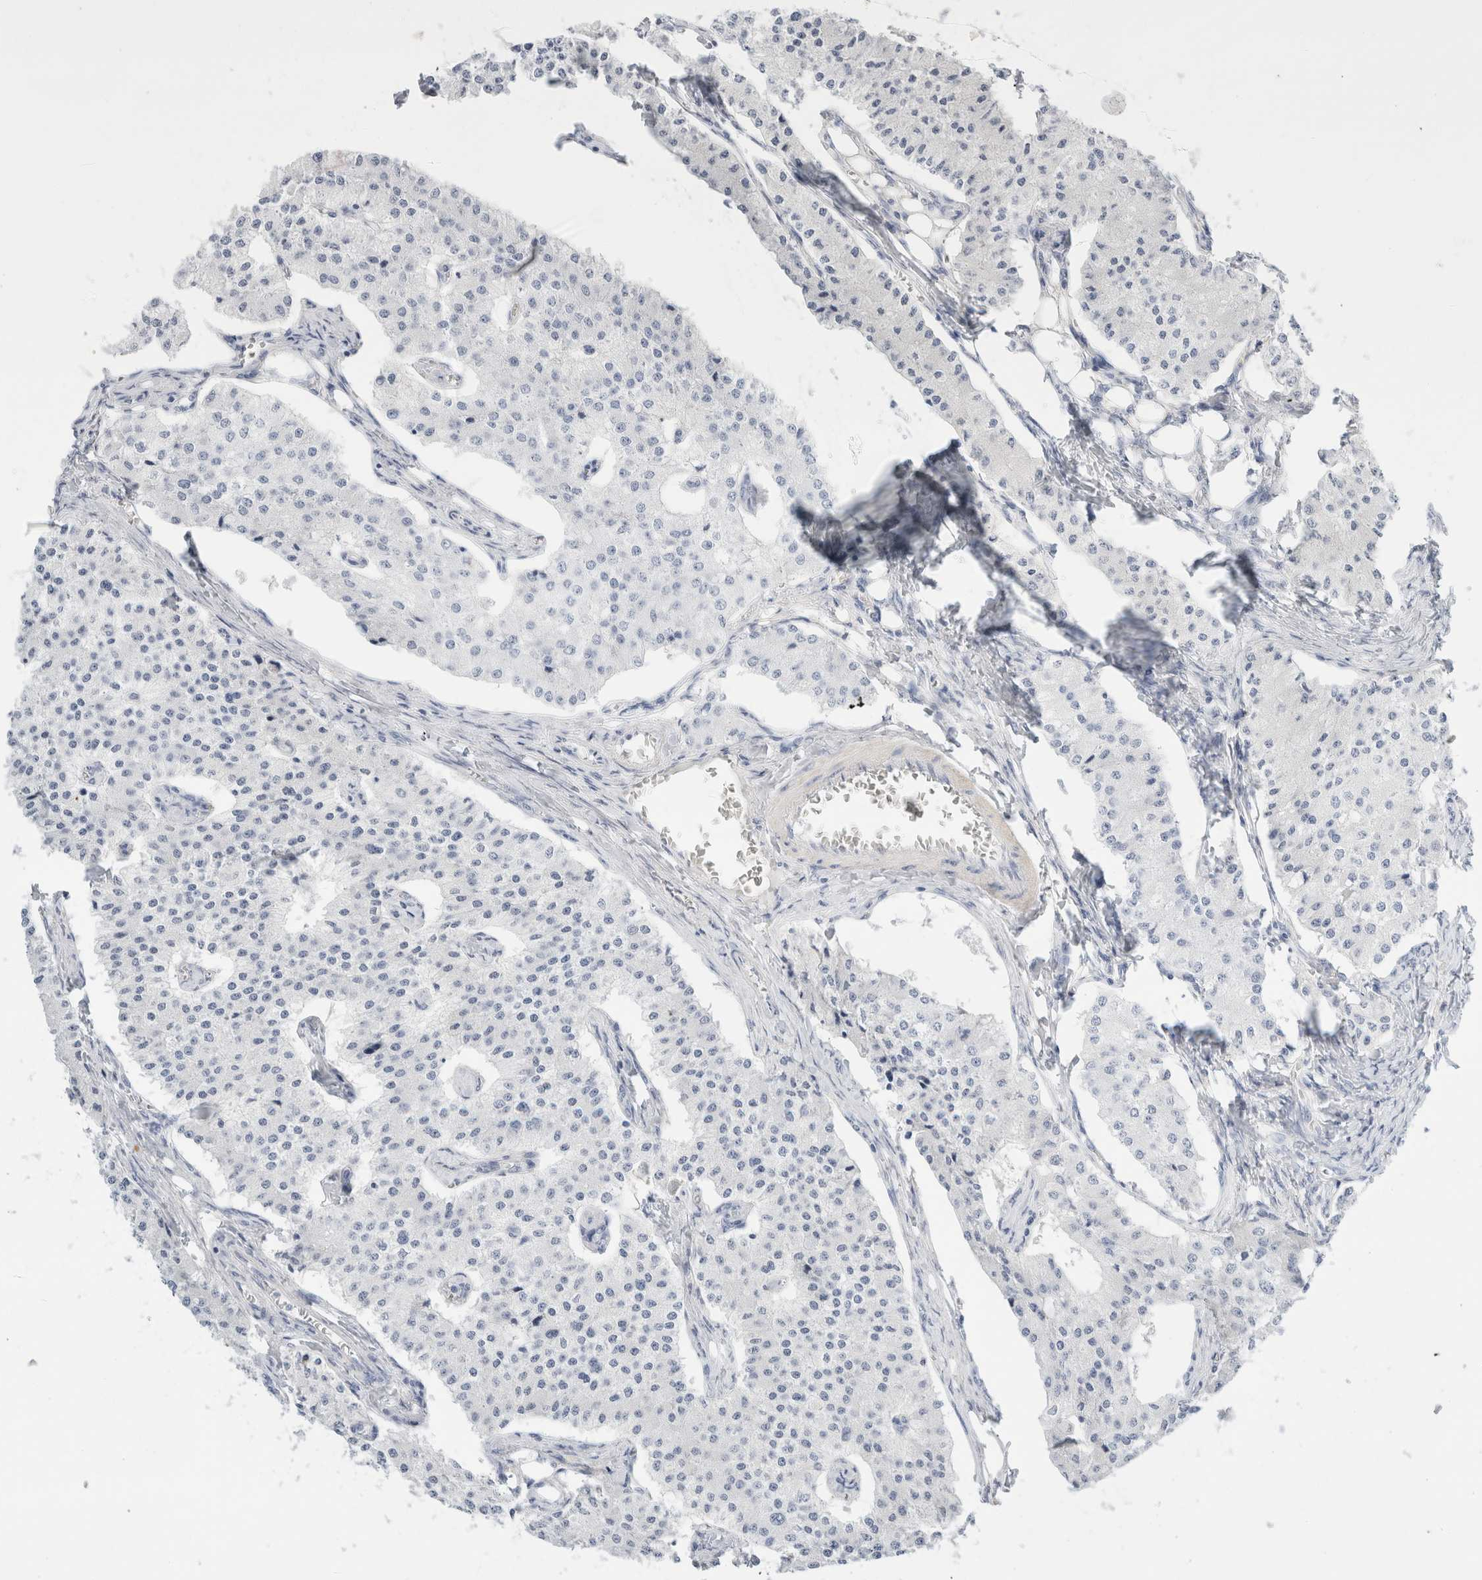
{"staining": {"intensity": "negative", "quantity": "none", "location": "none"}, "tissue": "carcinoid", "cell_type": "Tumor cells", "image_type": "cancer", "snomed": [{"axis": "morphology", "description": "Carcinoid, malignant, NOS"}, {"axis": "topography", "description": "Colon"}], "caption": "Human carcinoid (malignant) stained for a protein using IHC reveals no positivity in tumor cells.", "gene": "ADAM30", "patient": {"sex": "female", "age": 52}}